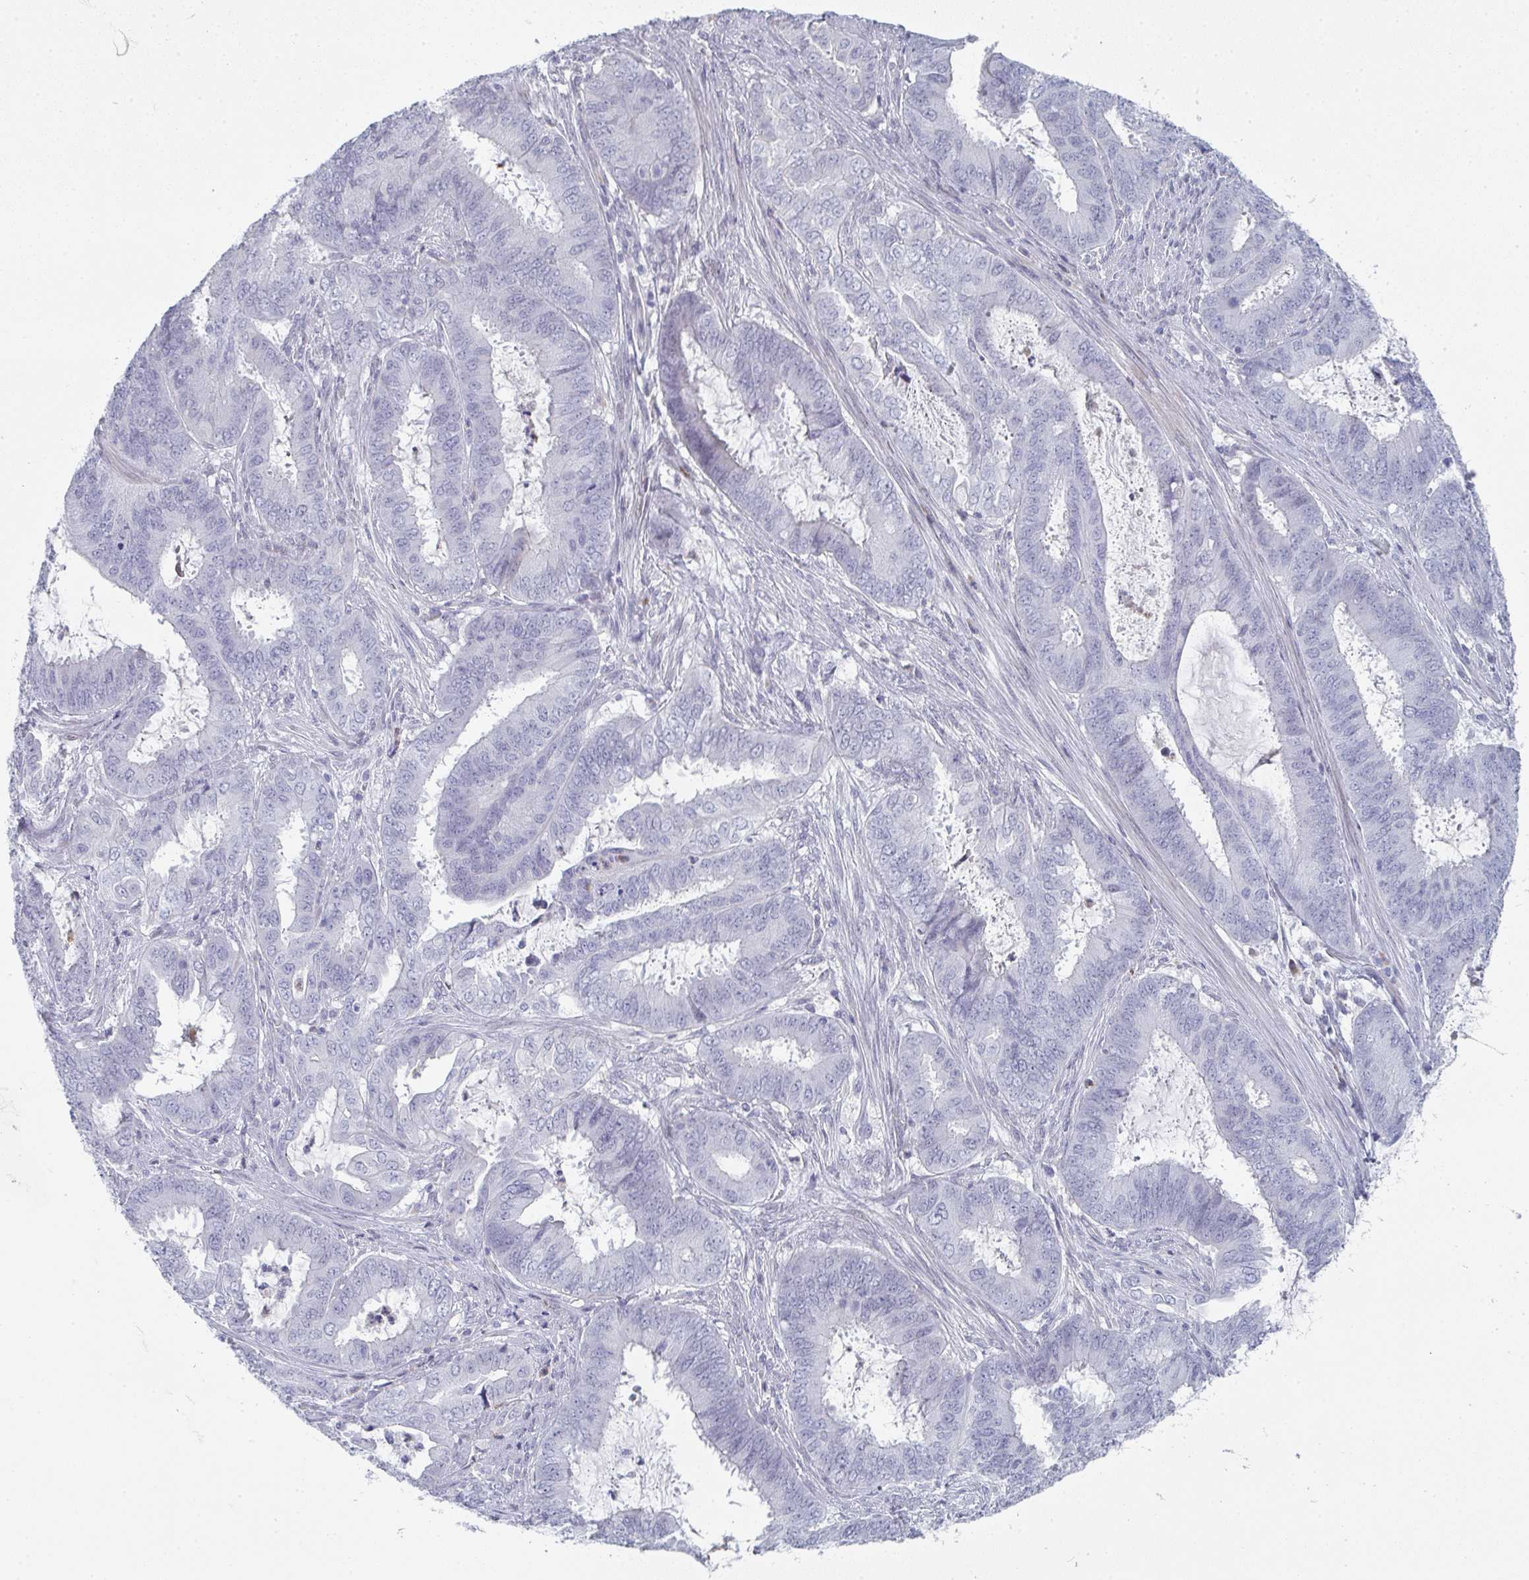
{"staining": {"intensity": "negative", "quantity": "none", "location": "none"}, "tissue": "endometrial cancer", "cell_type": "Tumor cells", "image_type": "cancer", "snomed": [{"axis": "morphology", "description": "Adenocarcinoma, NOS"}, {"axis": "topography", "description": "Endometrium"}], "caption": "Immunohistochemistry of adenocarcinoma (endometrial) exhibits no staining in tumor cells.", "gene": "A1CF", "patient": {"sex": "female", "age": 51}}